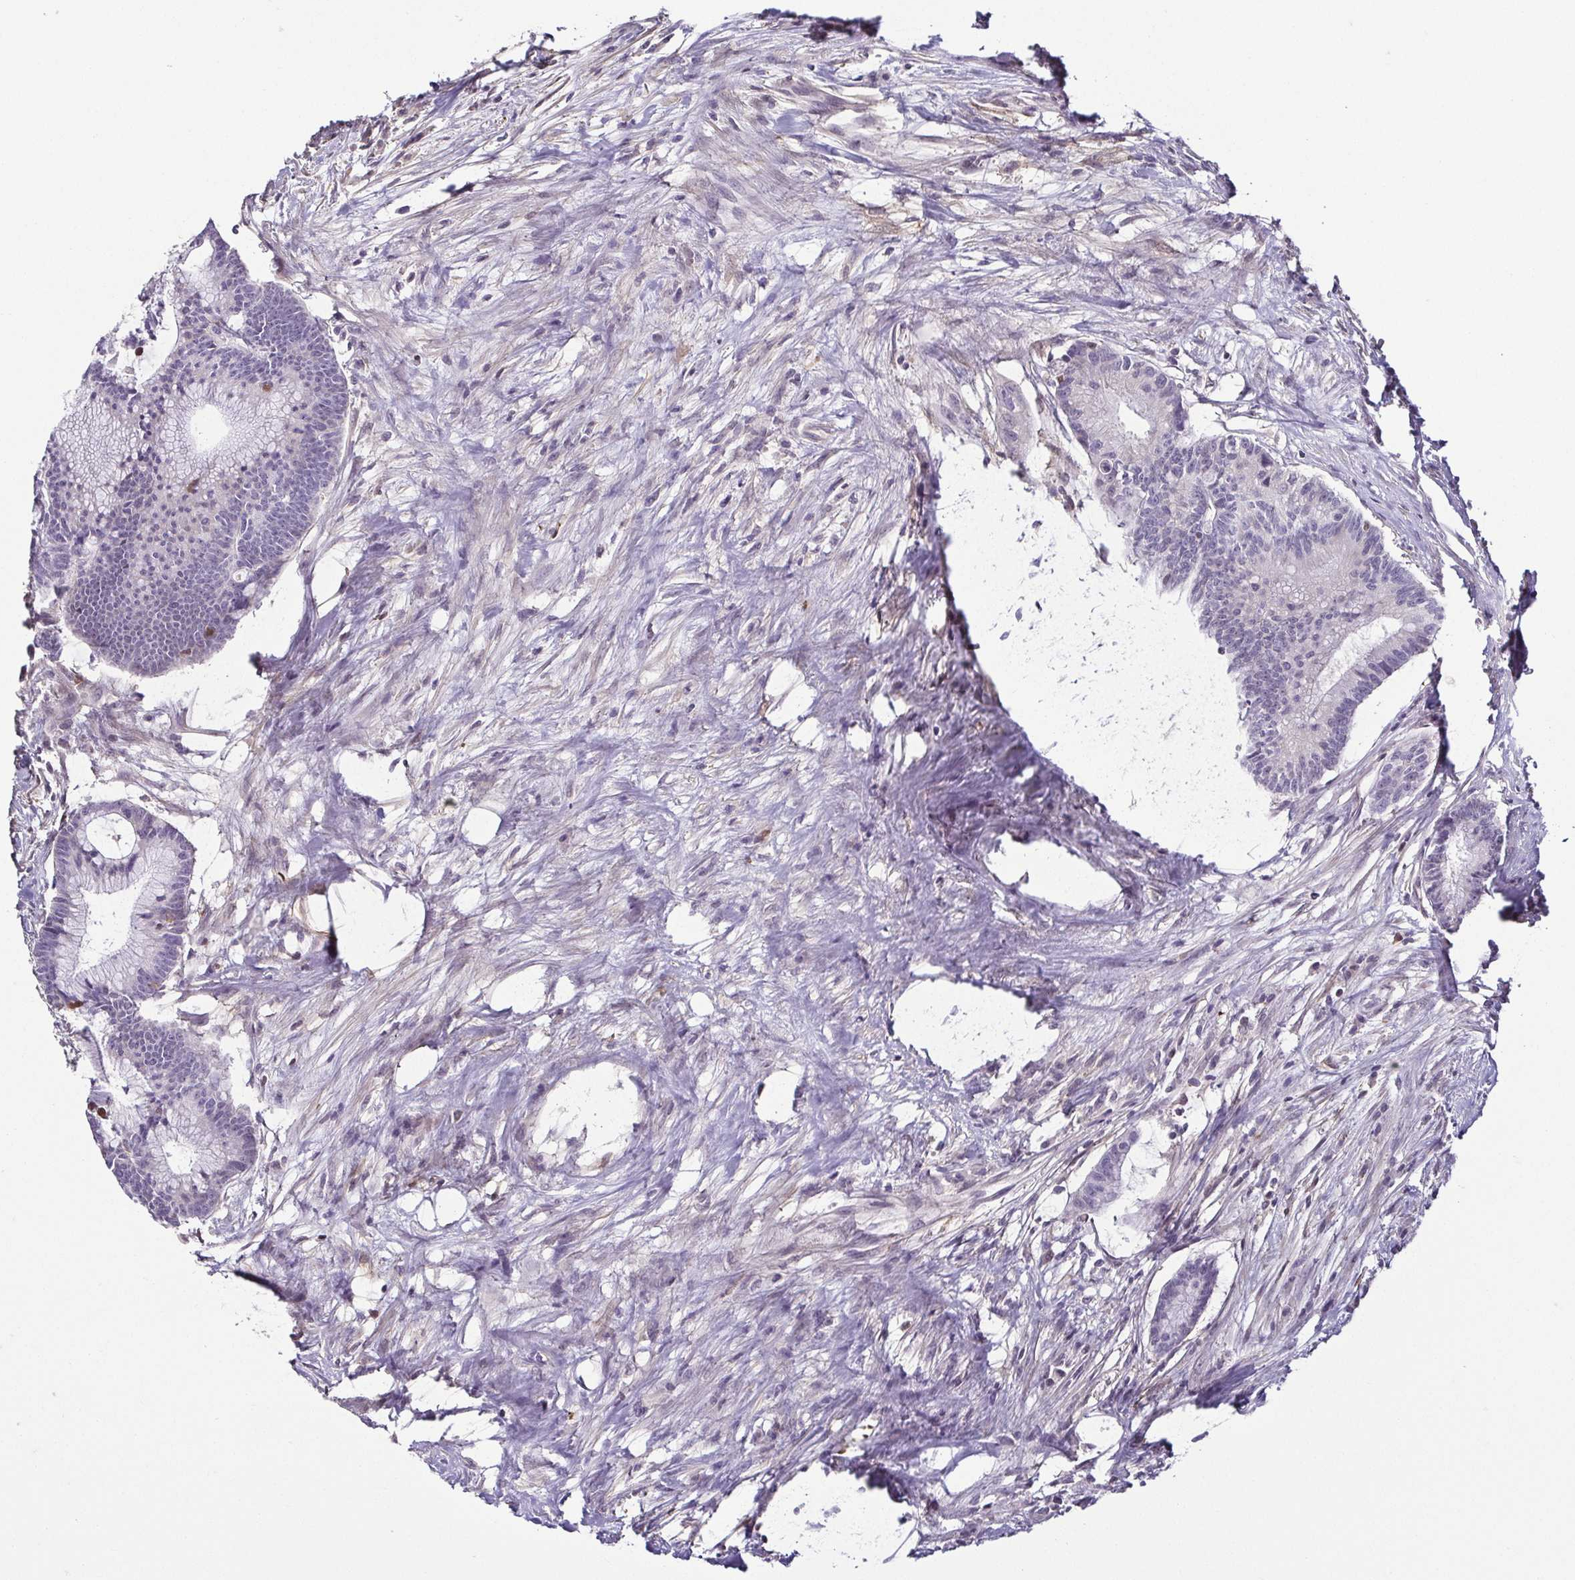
{"staining": {"intensity": "negative", "quantity": "none", "location": "none"}, "tissue": "colorectal cancer", "cell_type": "Tumor cells", "image_type": "cancer", "snomed": [{"axis": "morphology", "description": "Adenocarcinoma, NOS"}, {"axis": "topography", "description": "Colon"}], "caption": "There is no significant staining in tumor cells of colorectal cancer.", "gene": "HOPX", "patient": {"sex": "female", "age": 78}}